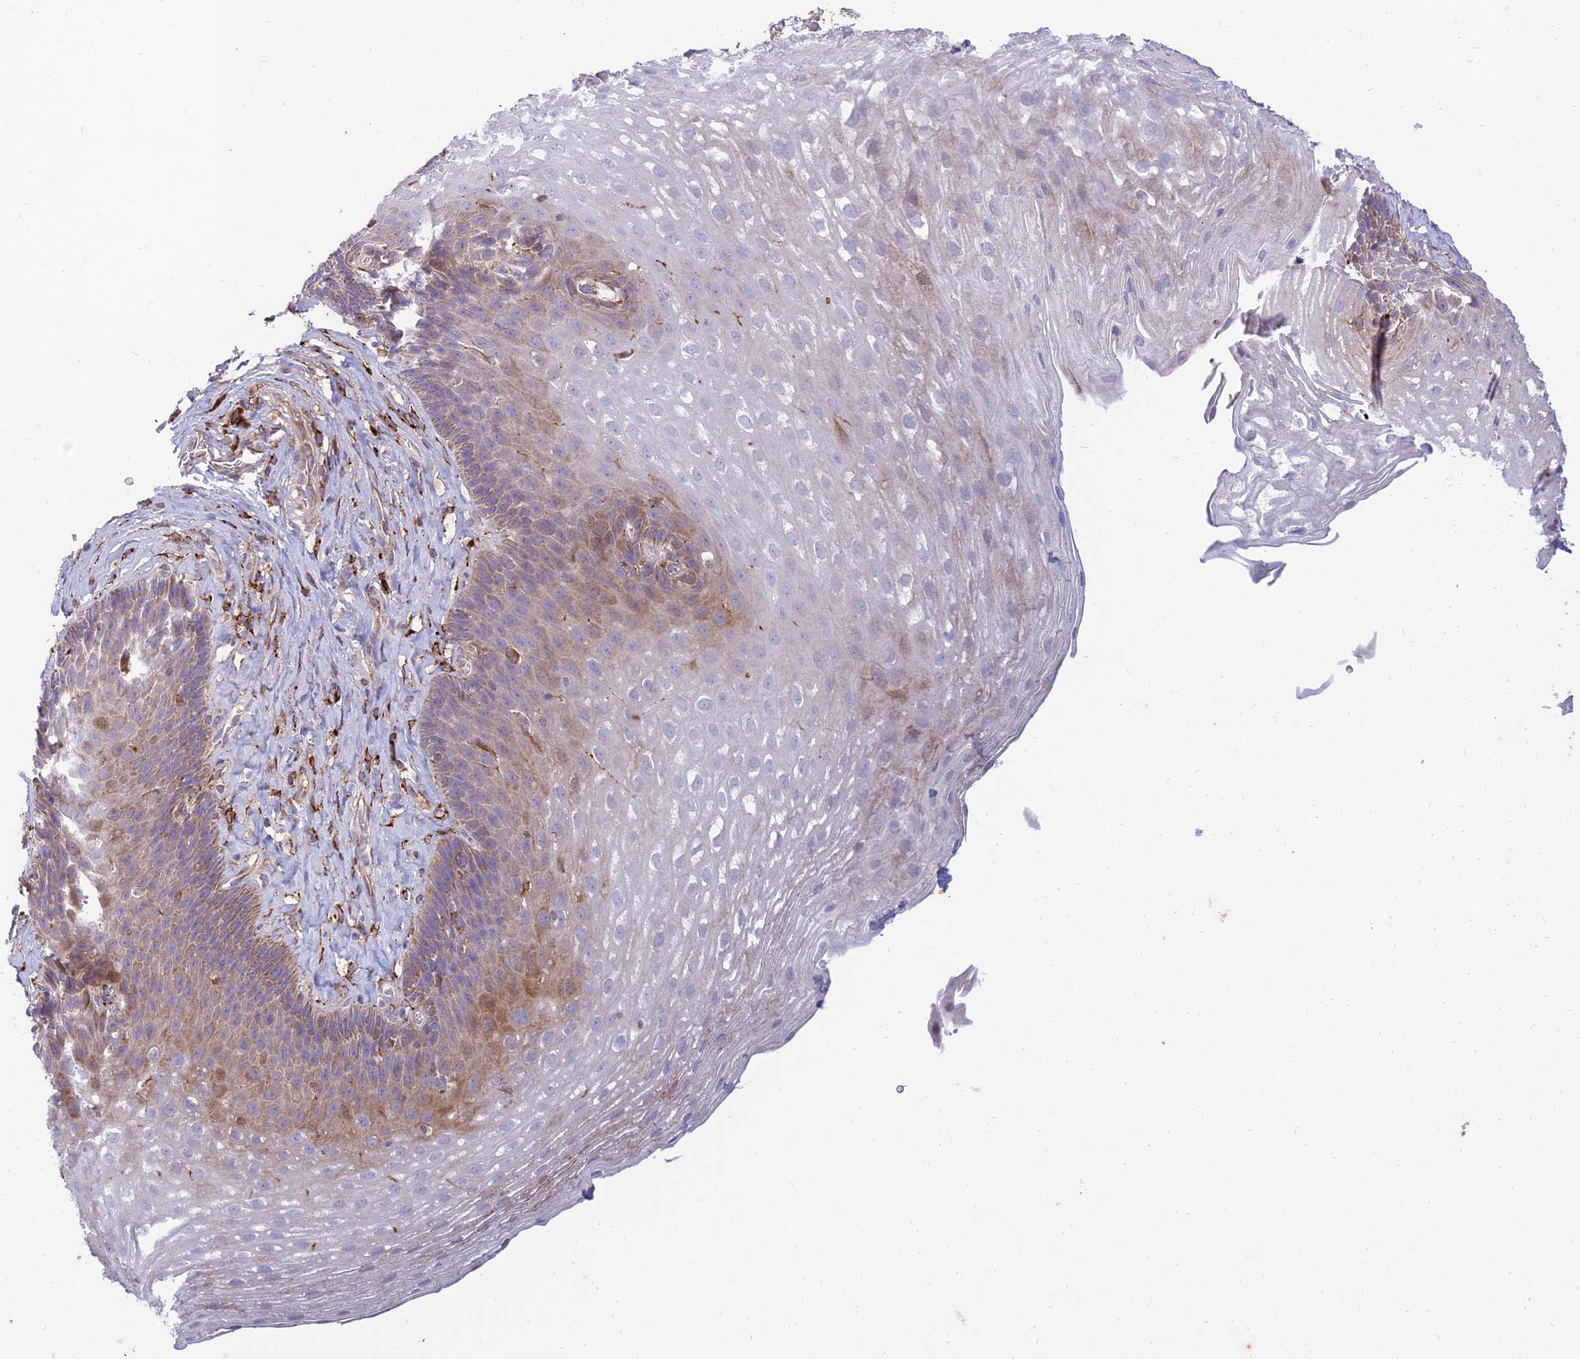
{"staining": {"intensity": "moderate", "quantity": "<25%", "location": "cytoplasmic/membranous"}, "tissue": "esophagus", "cell_type": "Squamous epithelial cells", "image_type": "normal", "snomed": [{"axis": "morphology", "description": "Normal tissue, NOS"}, {"axis": "topography", "description": "Esophagus"}], "caption": "Moderate cytoplasmic/membranous positivity is seen in approximately <25% of squamous epithelial cells in normal esophagus. Immunohistochemistry stains the protein in brown and the nuclei are stained blue.", "gene": "RCN3", "patient": {"sex": "female", "age": 66}}